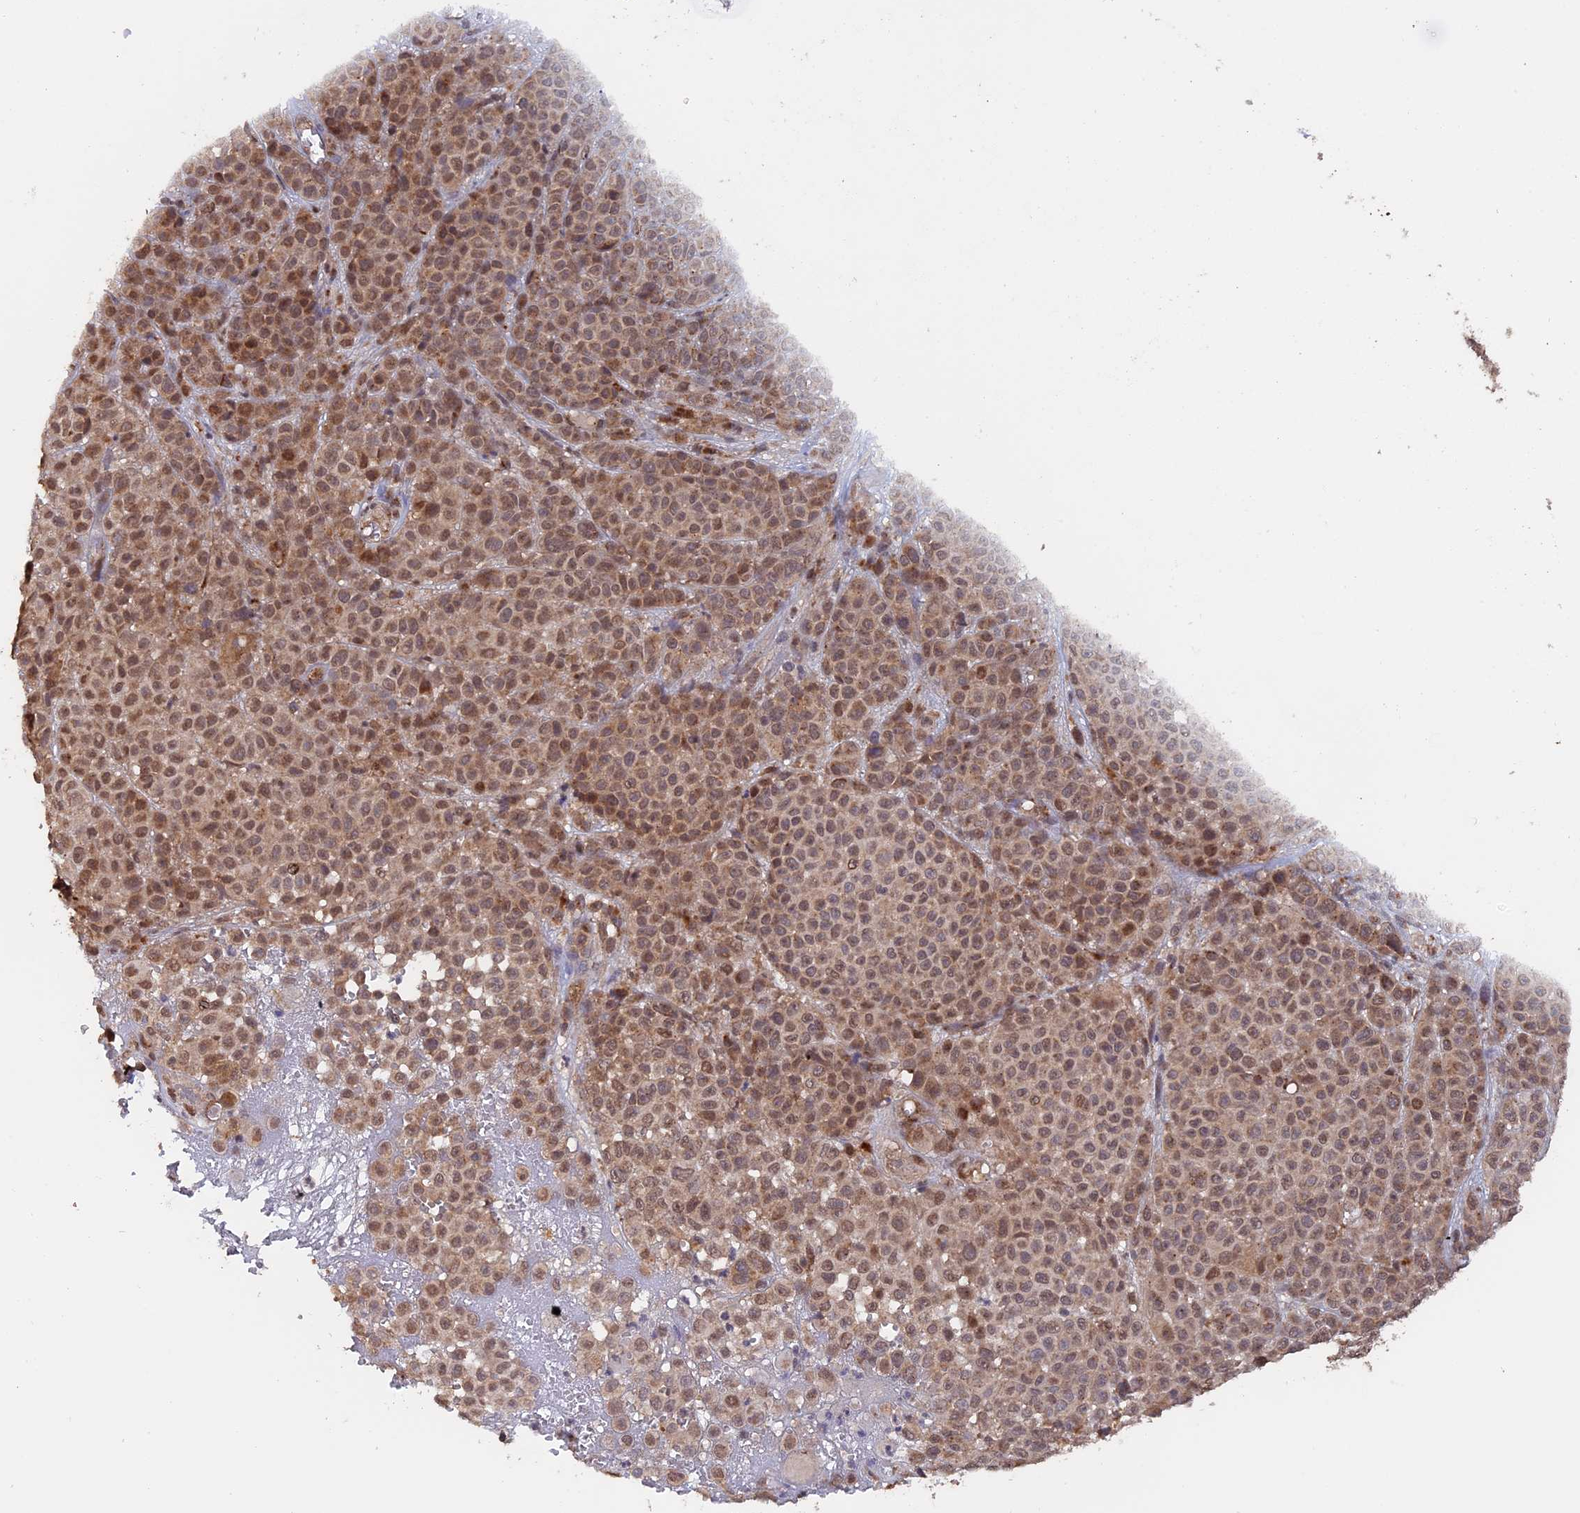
{"staining": {"intensity": "moderate", "quantity": ">75%", "location": "cytoplasmic/membranous,nuclear"}, "tissue": "melanoma", "cell_type": "Tumor cells", "image_type": "cancer", "snomed": [{"axis": "morphology", "description": "Malignant melanoma, NOS"}, {"axis": "topography", "description": "Skin"}], "caption": "Immunohistochemistry of human melanoma demonstrates medium levels of moderate cytoplasmic/membranous and nuclear positivity in about >75% of tumor cells.", "gene": "PIGQ", "patient": {"sex": "female", "age": 94}}